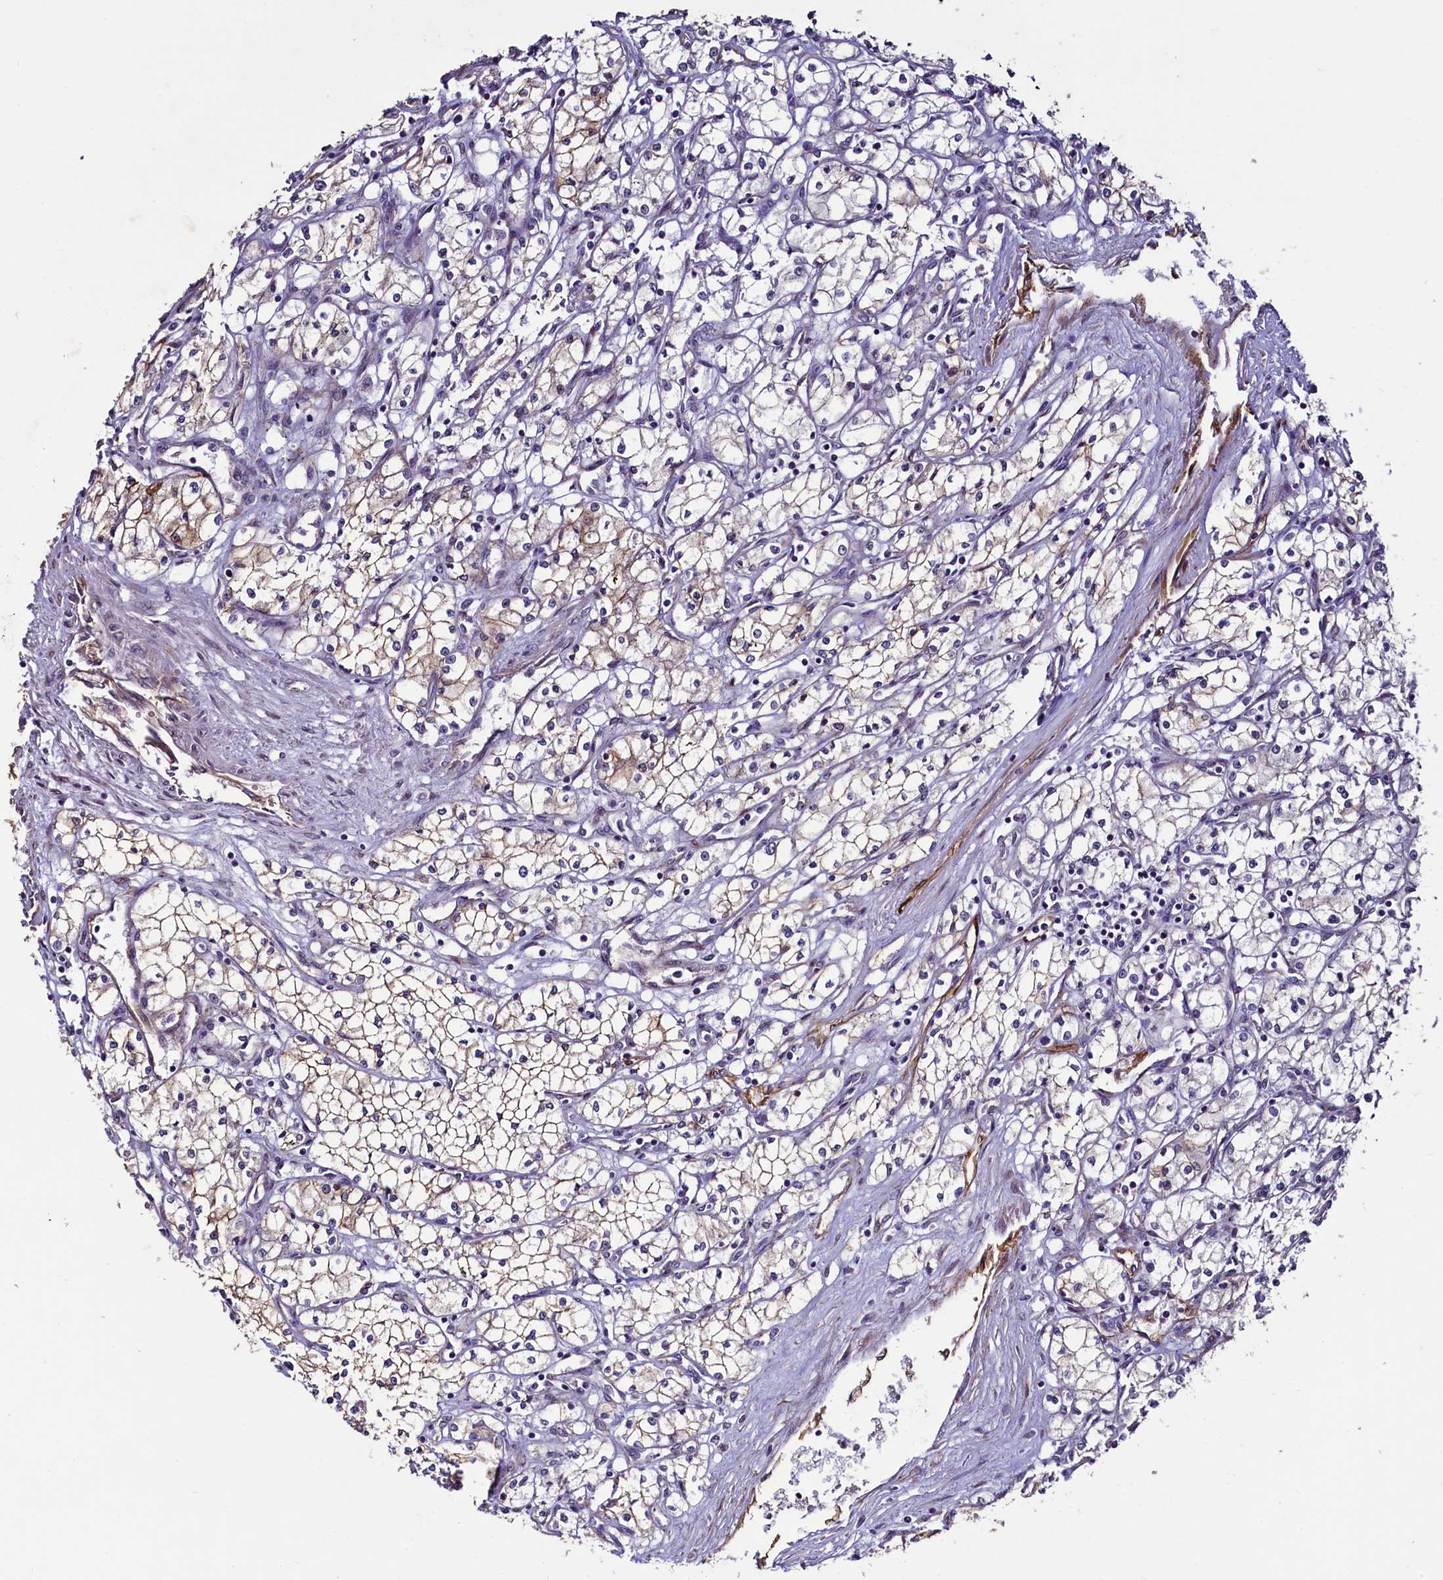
{"staining": {"intensity": "weak", "quantity": "25%-75%", "location": "cytoplasmic/membranous"}, "tissue": "renal cancer", "cell_type": "Tumor cells", "image_type": "cancer", "snomed": [{"axis": "morphology", "description": "Adenocarcinoma, NOS"}, {"axis": "topography", "description": "Kidney"}], "caption": "Human renal cancer stained with a protein marker shows weak staining in tumor cells.", "gene": "PALM", "patient": {"sex": "male", "age": 59}}